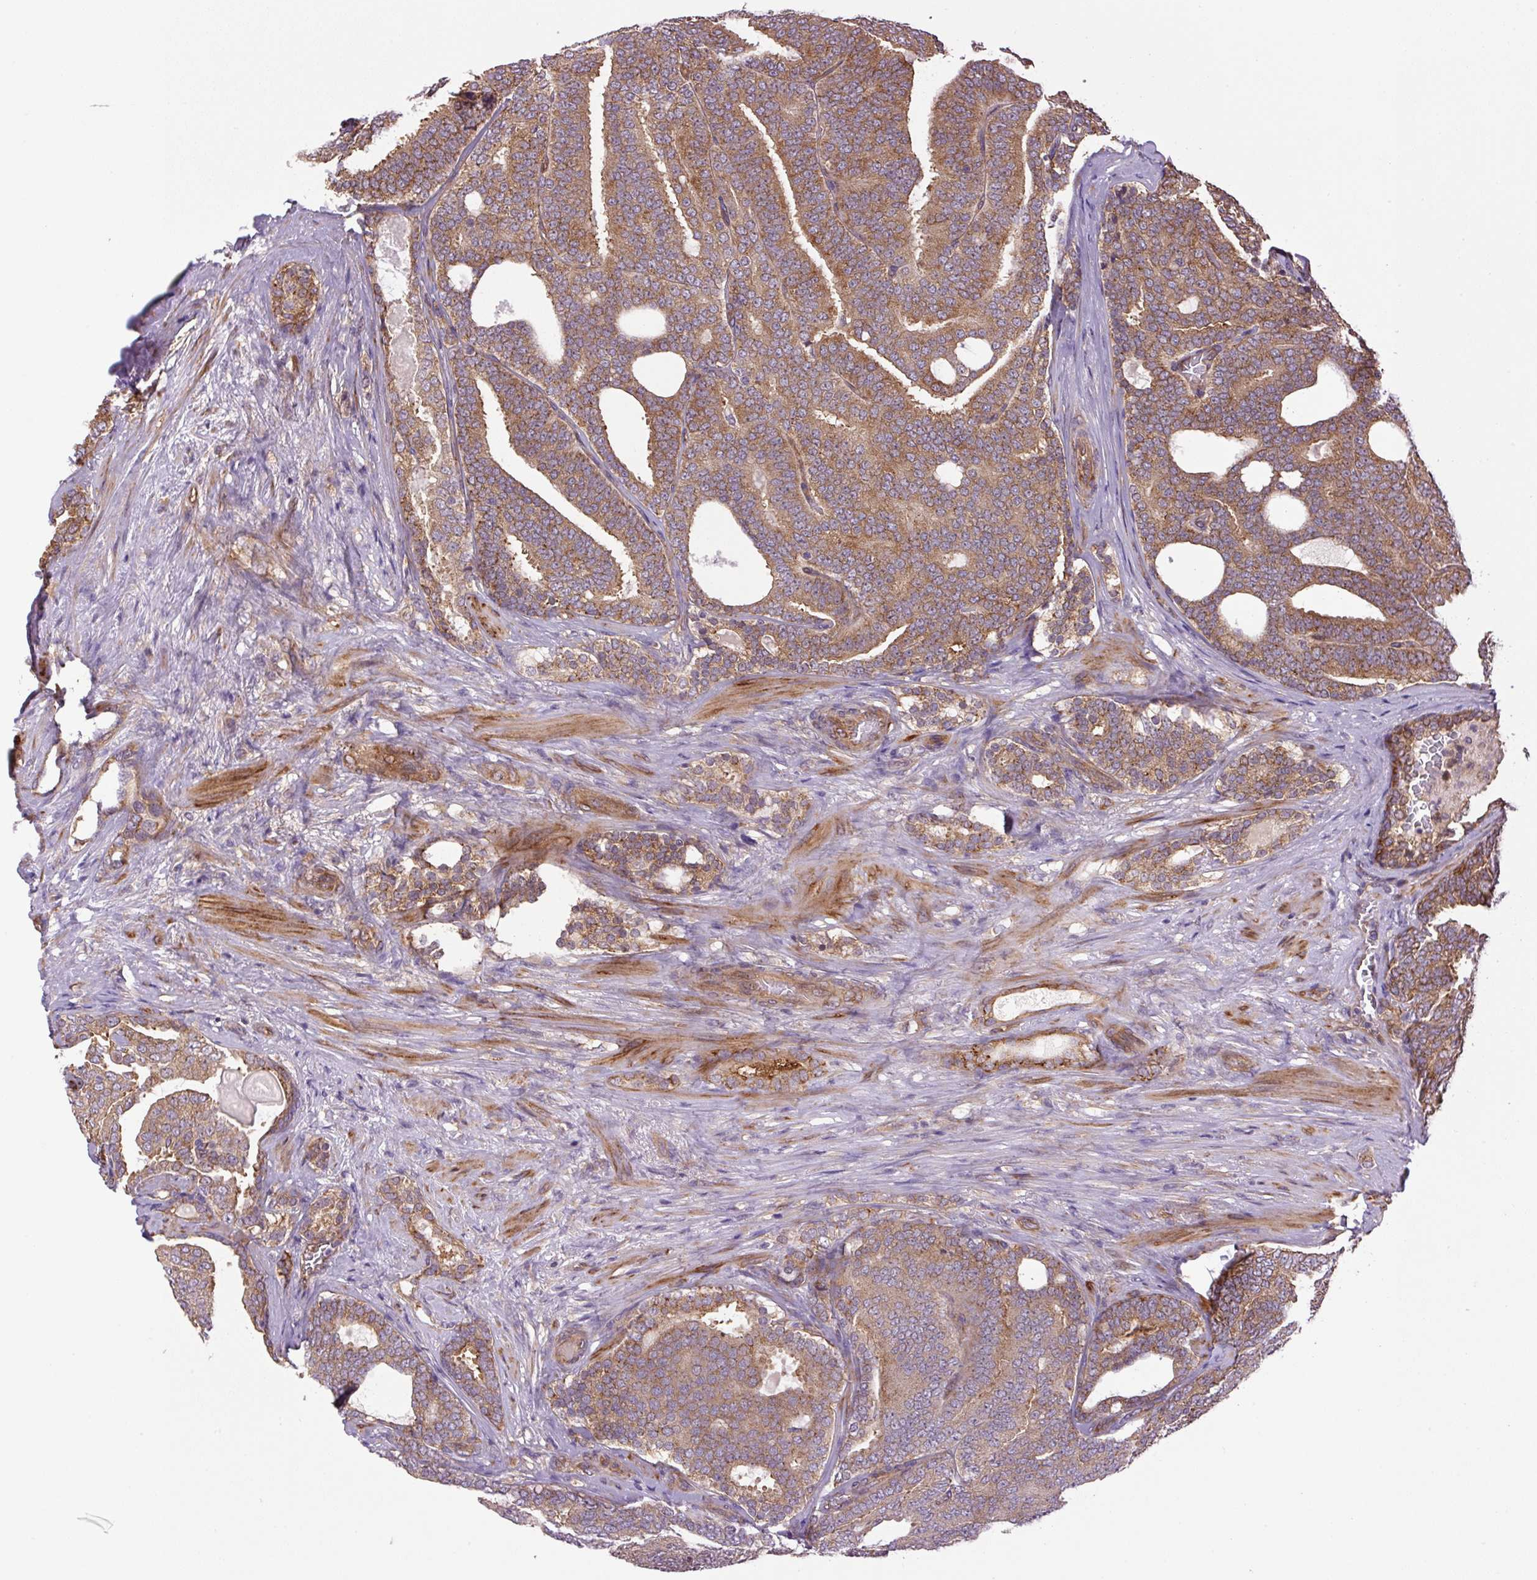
{"staining": {"intensity": "moderate", "quantity": ">75%", "location": "cytoplasmic/membranous"}, "tissue": "prostate cancer", "cell_type": "Tumor cells", "image_type": "cancer", "snomed": [{"axis": "morphology", "description": "Adenocarcinoma, High grade"}, {"axis": "topography", "description": "Prostate"}], "caption": "Prostate adenocarcinoma (high-grade) stained with a brown dye demonstrates moderate cytoplasmic/membranous positive positivity in approximately >75% of tumor cells.", "gene": "SEPTIN10", "patient": {"sex": "male", "age": 65}}